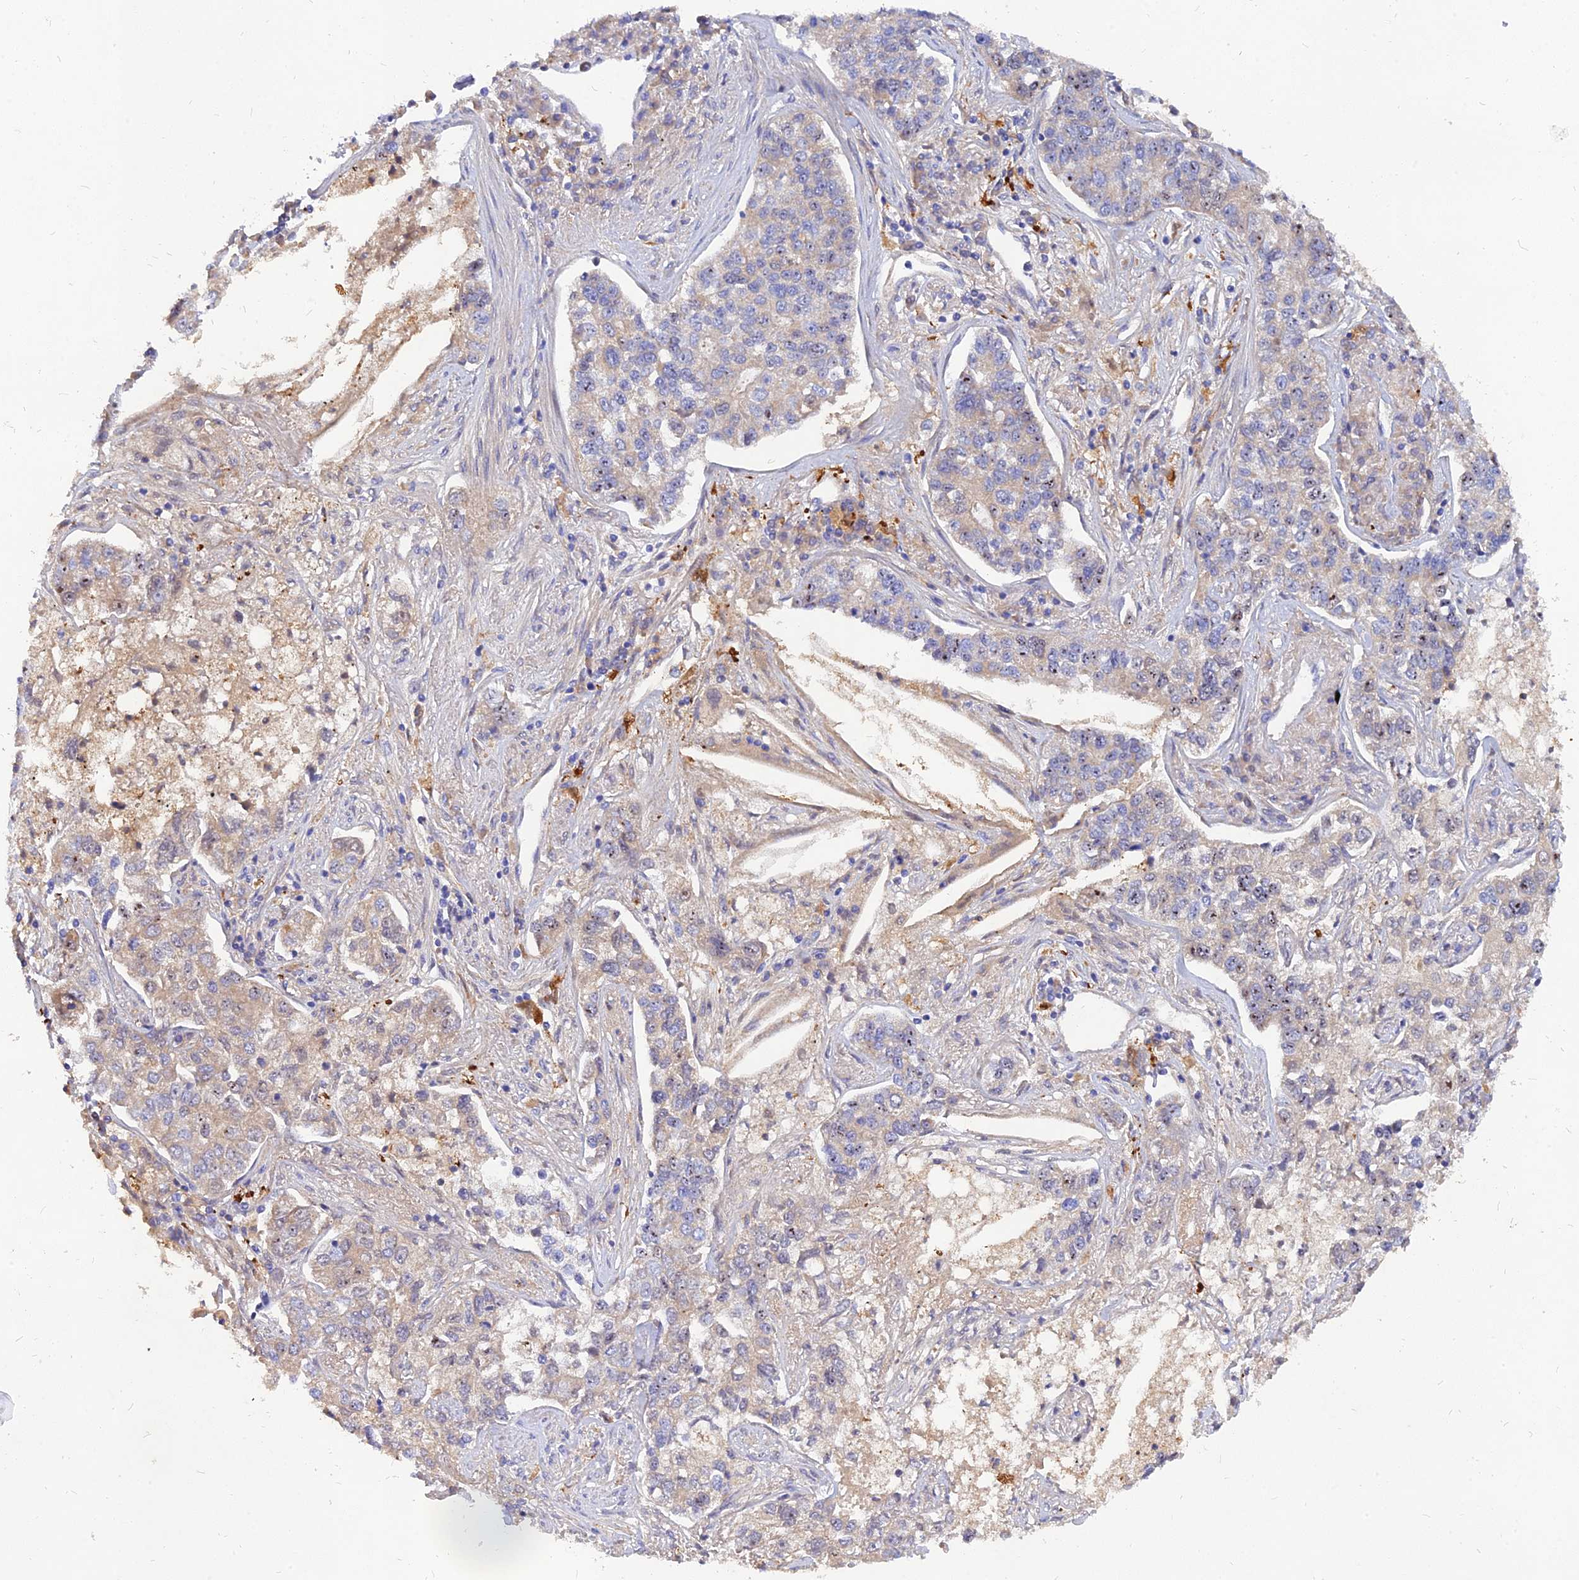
{"staining": {"intensity": "weak", "quantity": "<25%", "location": "cytoplasmic/membranous"}, "tissue": "lung cancer", "cell_type": "Tumor cells", "image_type": "cancer", "snomed": [{"axis": "morphology", "description": "Adenocarcinoma, NOS"}, {"axis": "topography", "description": "Lung"}], "caption": "A high-resolution micrograph shows IHC staining of adenocarcinoma (lung), which exhibits no significant positivity in tumor cells. Brightfield microscopy of IHC stained with DAB (3,3'-diaminobenzidine) (brown) and hematoxylin (blue), captured at high magnification.", "gene": "MROH1", "patient": {"sex": "male", "age": 49}}